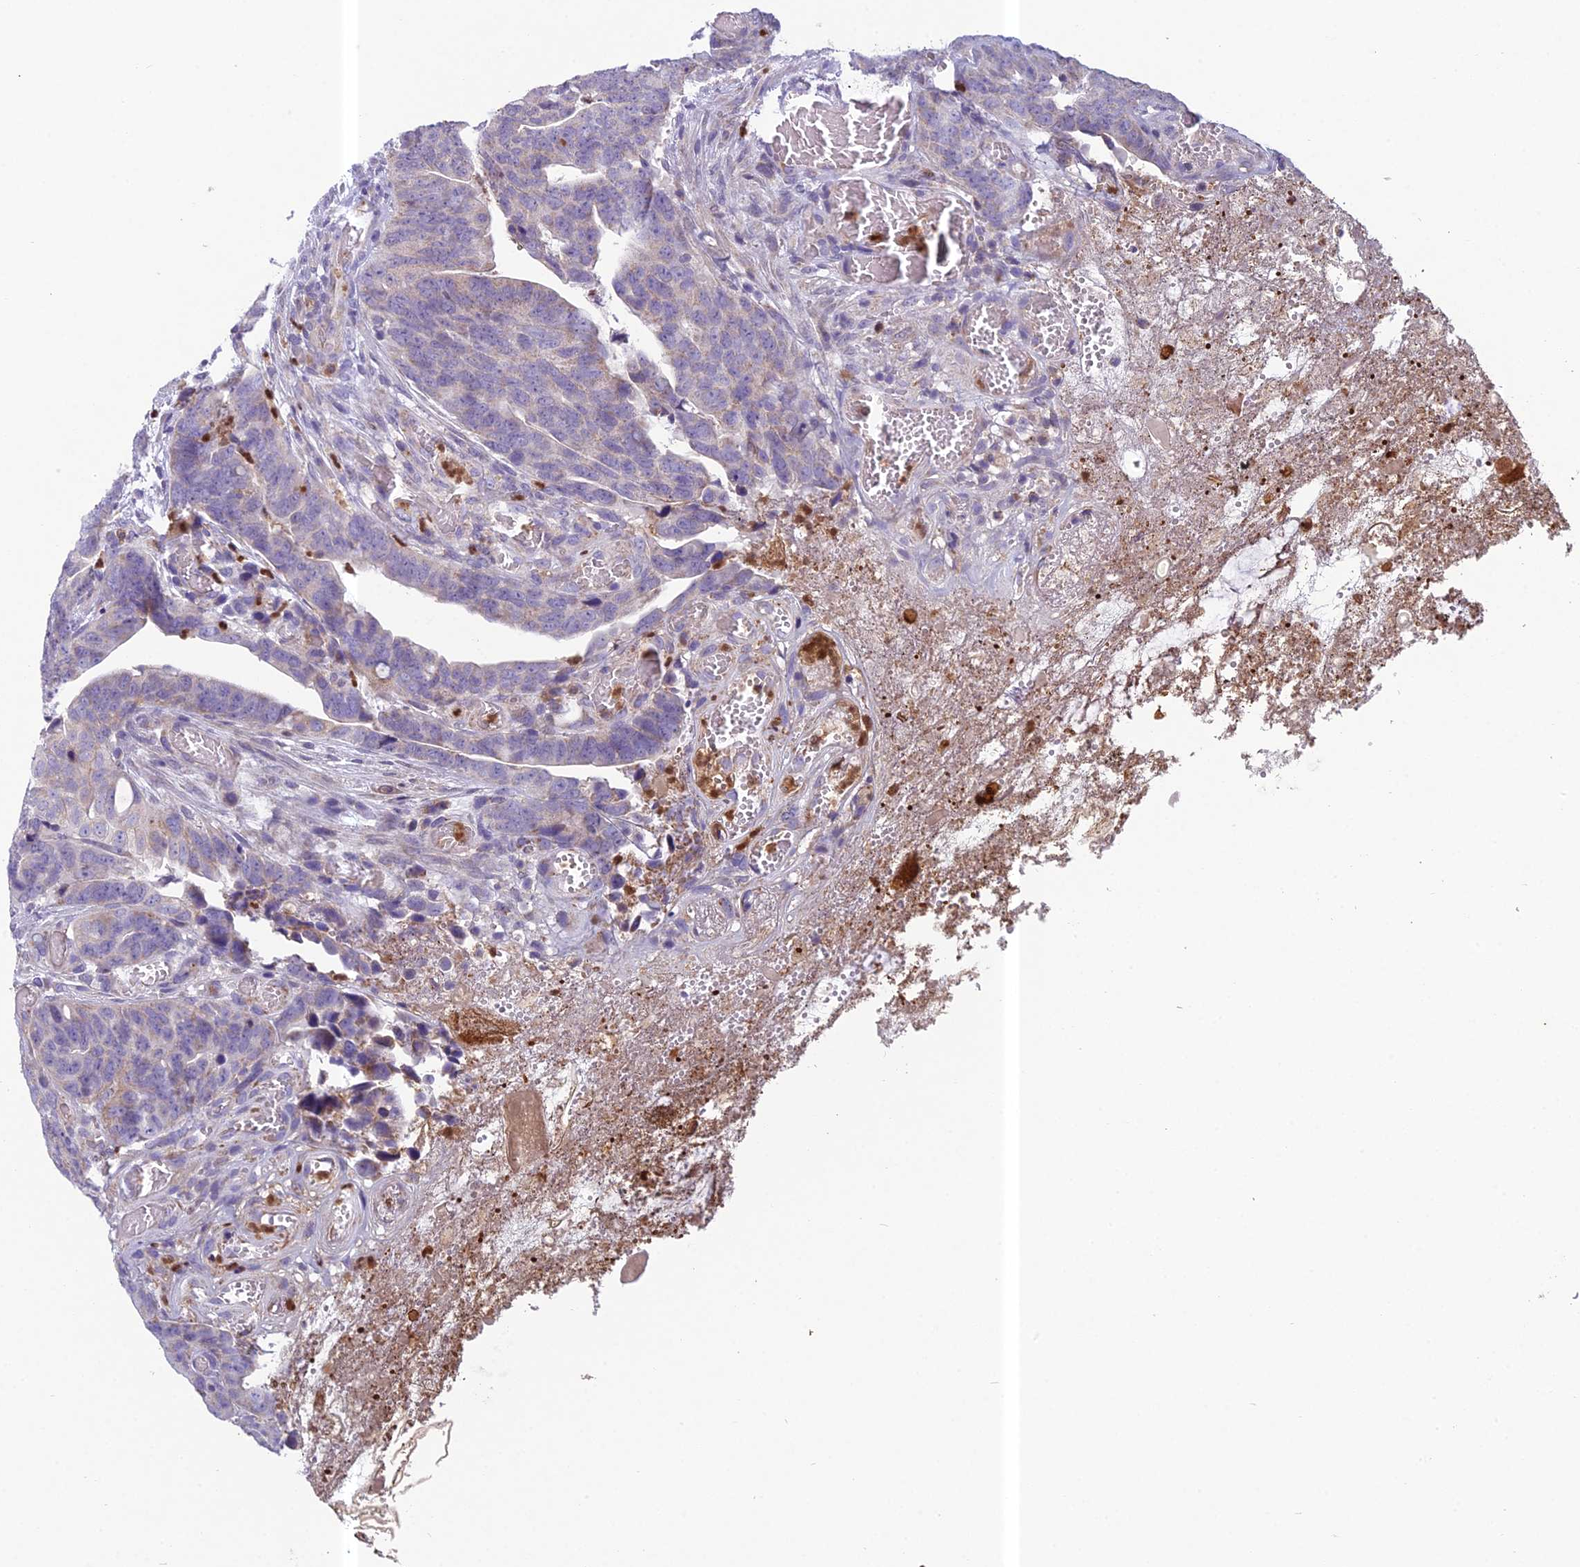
{"staining": {"intensity": "negative", "quantity": "none", "location": "none"}, "tissue": "colorectal cancer", "cell_type": "Tumor cells", "image_type": "cancer", "snomed": [{"axis": "morphology", "description": "Adenocarcinoma, NOS"}, {"axis": "topography", "description": "Colon"}], "caption": "Immunohistochemistry (IHC) photomicrograph of colorectal adenocarcinoma stained for a protein (brown), which demonstrates no expression in tumor cells.", "gene": "ENSG00000188897", "patient": {"sex": "female", "age": 82}}